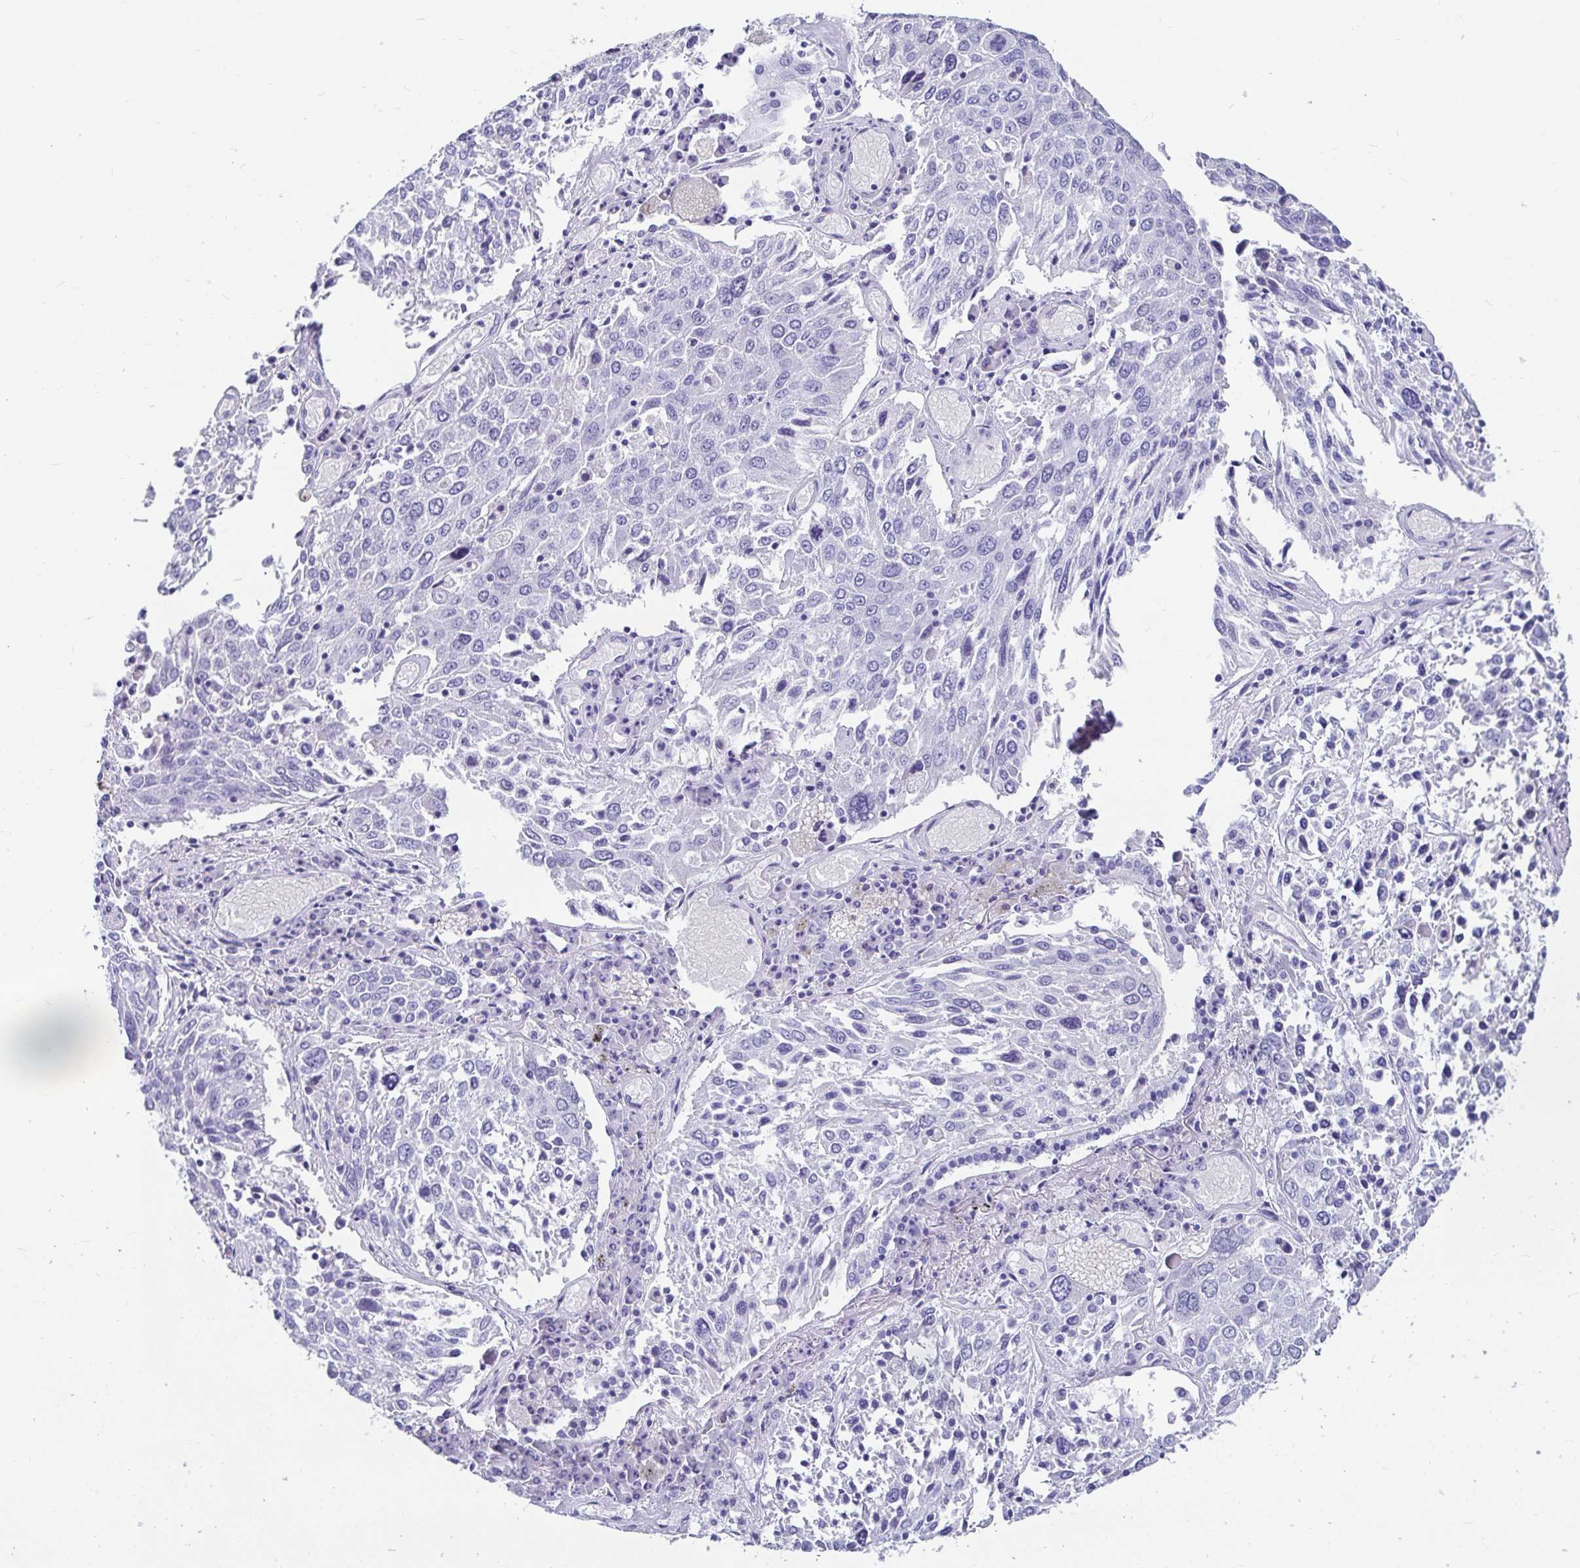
{"staining": {"intensity": "negative", "quantity": "none", "location": "none"}, "tissue": "lung cancer", "cell_type": "Tumor cells", "image_type": "cancer", "snomed": [{"axis": "morphology", "description": "Squamous cell carcinoma, NOS"}, {"axis": "topography", "description": "Lung"}], "caption": "Tumor cells show no significant positivity in lung cancer (squamous cell carcinoma).", "gene": "ZPBP2", "patient": {"sex": "male", "age": 65}}